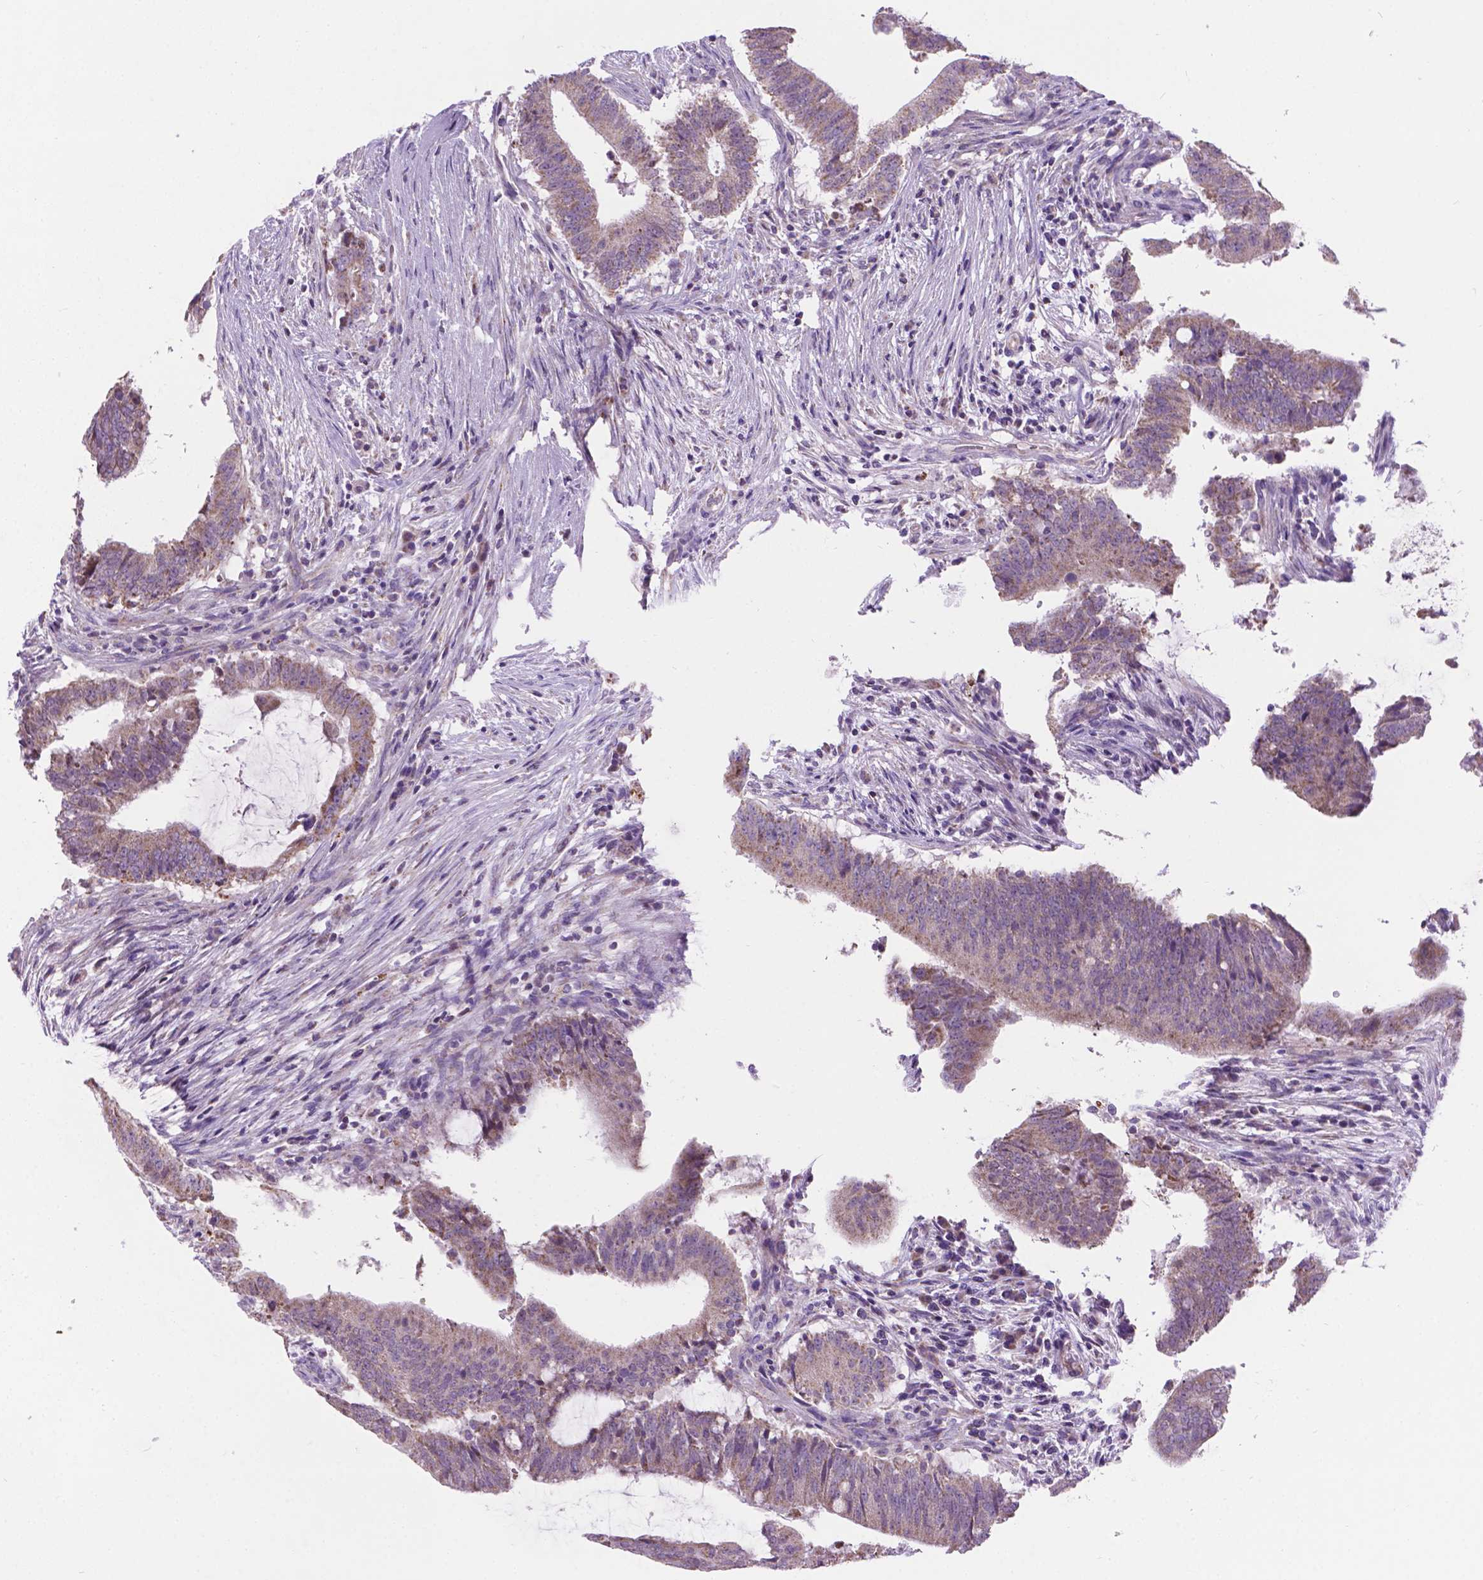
{"staining": {"intensity": "weak", "quantity": "25%-75%", "location": "cytoplasmic/membranous"}, "tissue": "colorectal cancer", "cell_type": "Tumor cells", "image_type": "cancer", "snomed": [{"axis": "morphology", "description": "Adenocarcinoma, NOS"}, {"axis": "topography", "description": "Colon"}], "caption": "This is an image of IHC staining of colorectal cancer (adenocarcinoma), which shows weak expression in the cytoplasmic/membranous of tumor cells.", "gene": "CSPG5", "patient": {"sex": "female", "age": 43}}